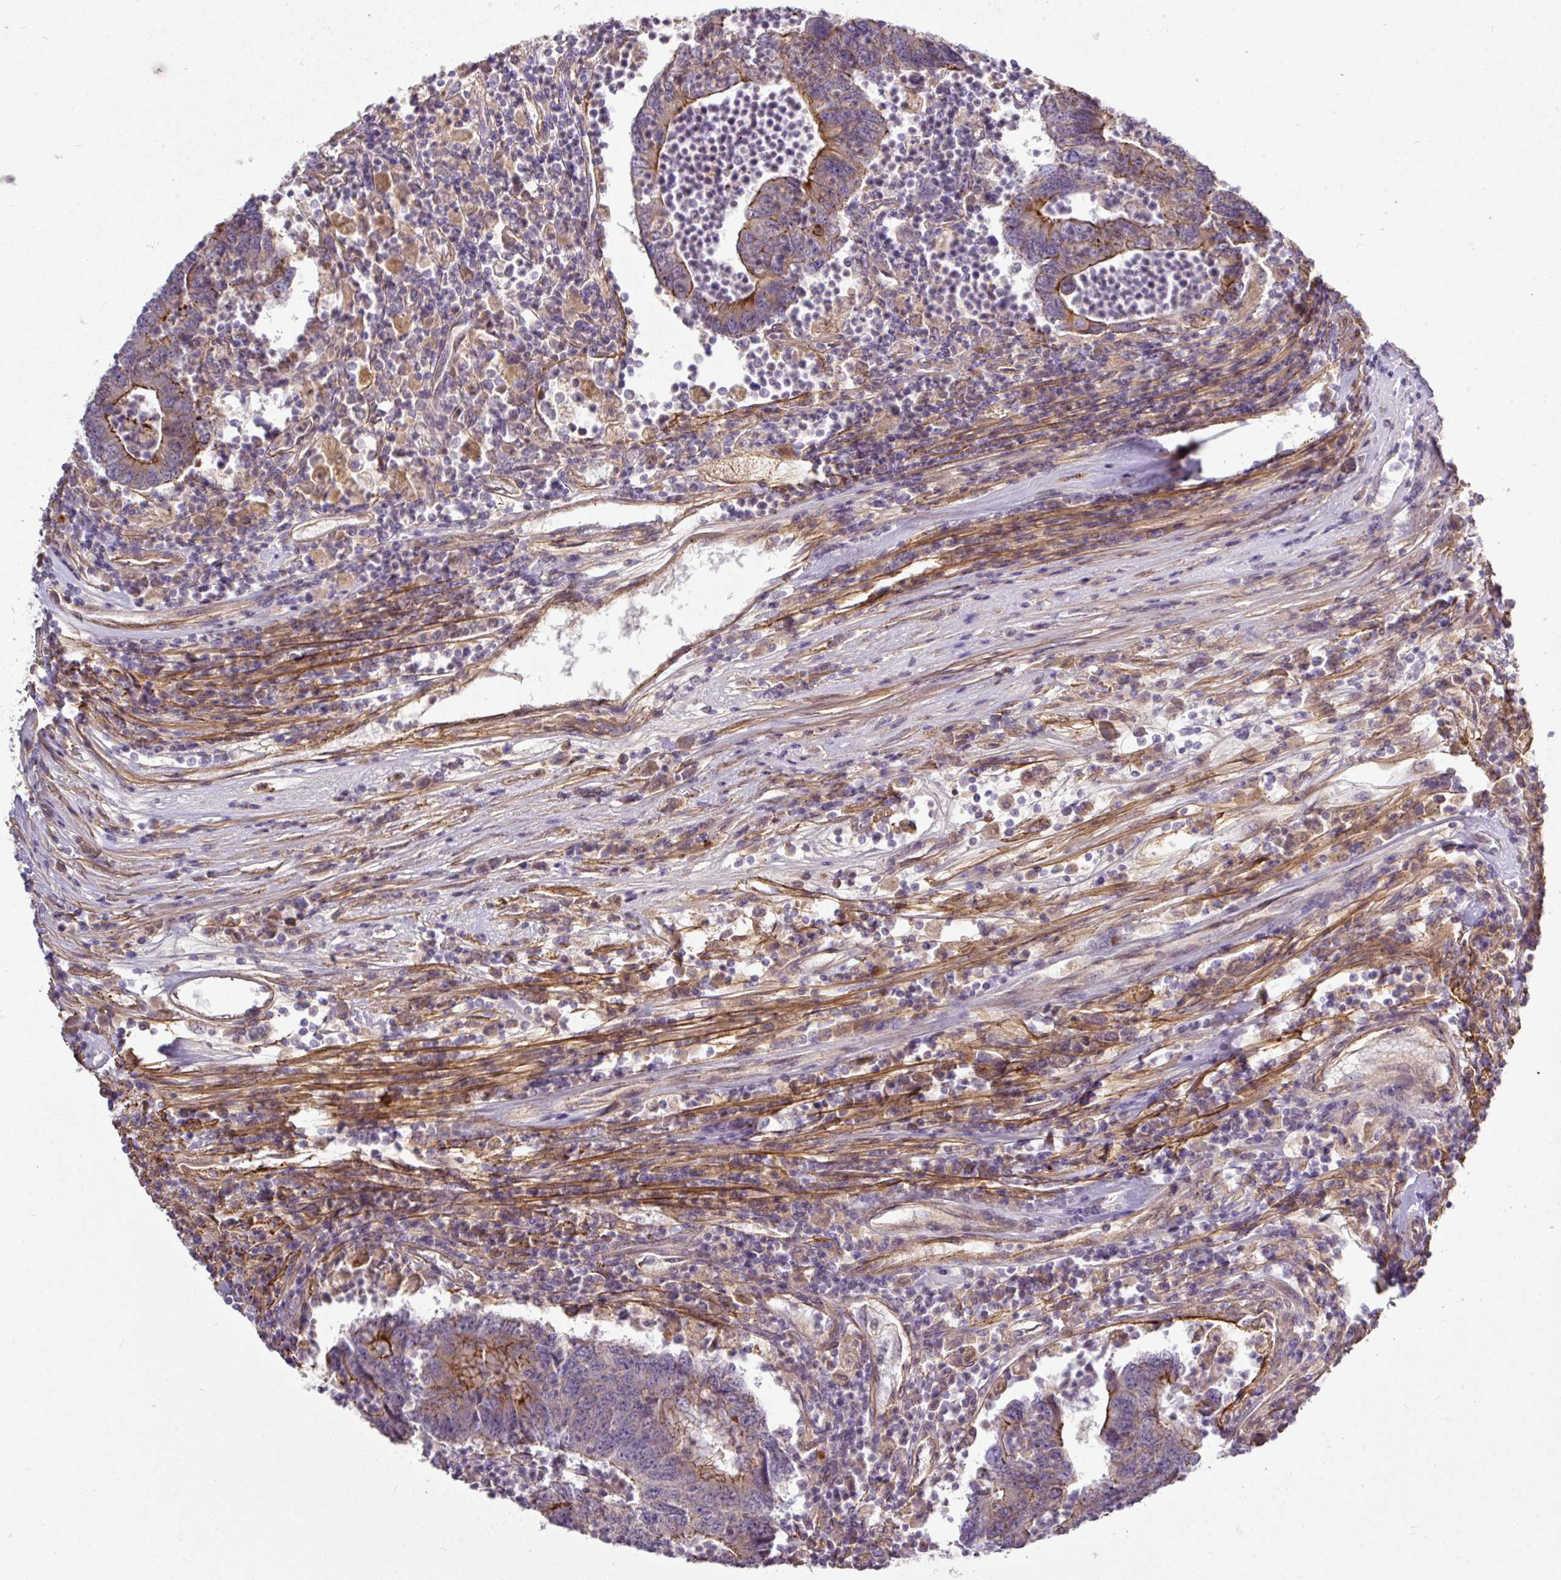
{"staining": {"intensity": "moderate", "quantity": "25%-75%", "location": "cytoplasmic/membranous"}, "tissue": "colorectal cancer", "cell_type": "Tumor cells", "image_type": "cancer", "snomed": [{"axis": "morphology", "description": "Adenocarcinoma, NOS"}, {"axis": "topography", "description": "Colon"}], "caption": "A micrograph of human colorectal adenocarcinoma stained for a protein exhibits moderate cytoplasmic/membranous brown staining in tumor cells.", "gene": "GAN", "patient": {"sex": "female", "age": 48}}